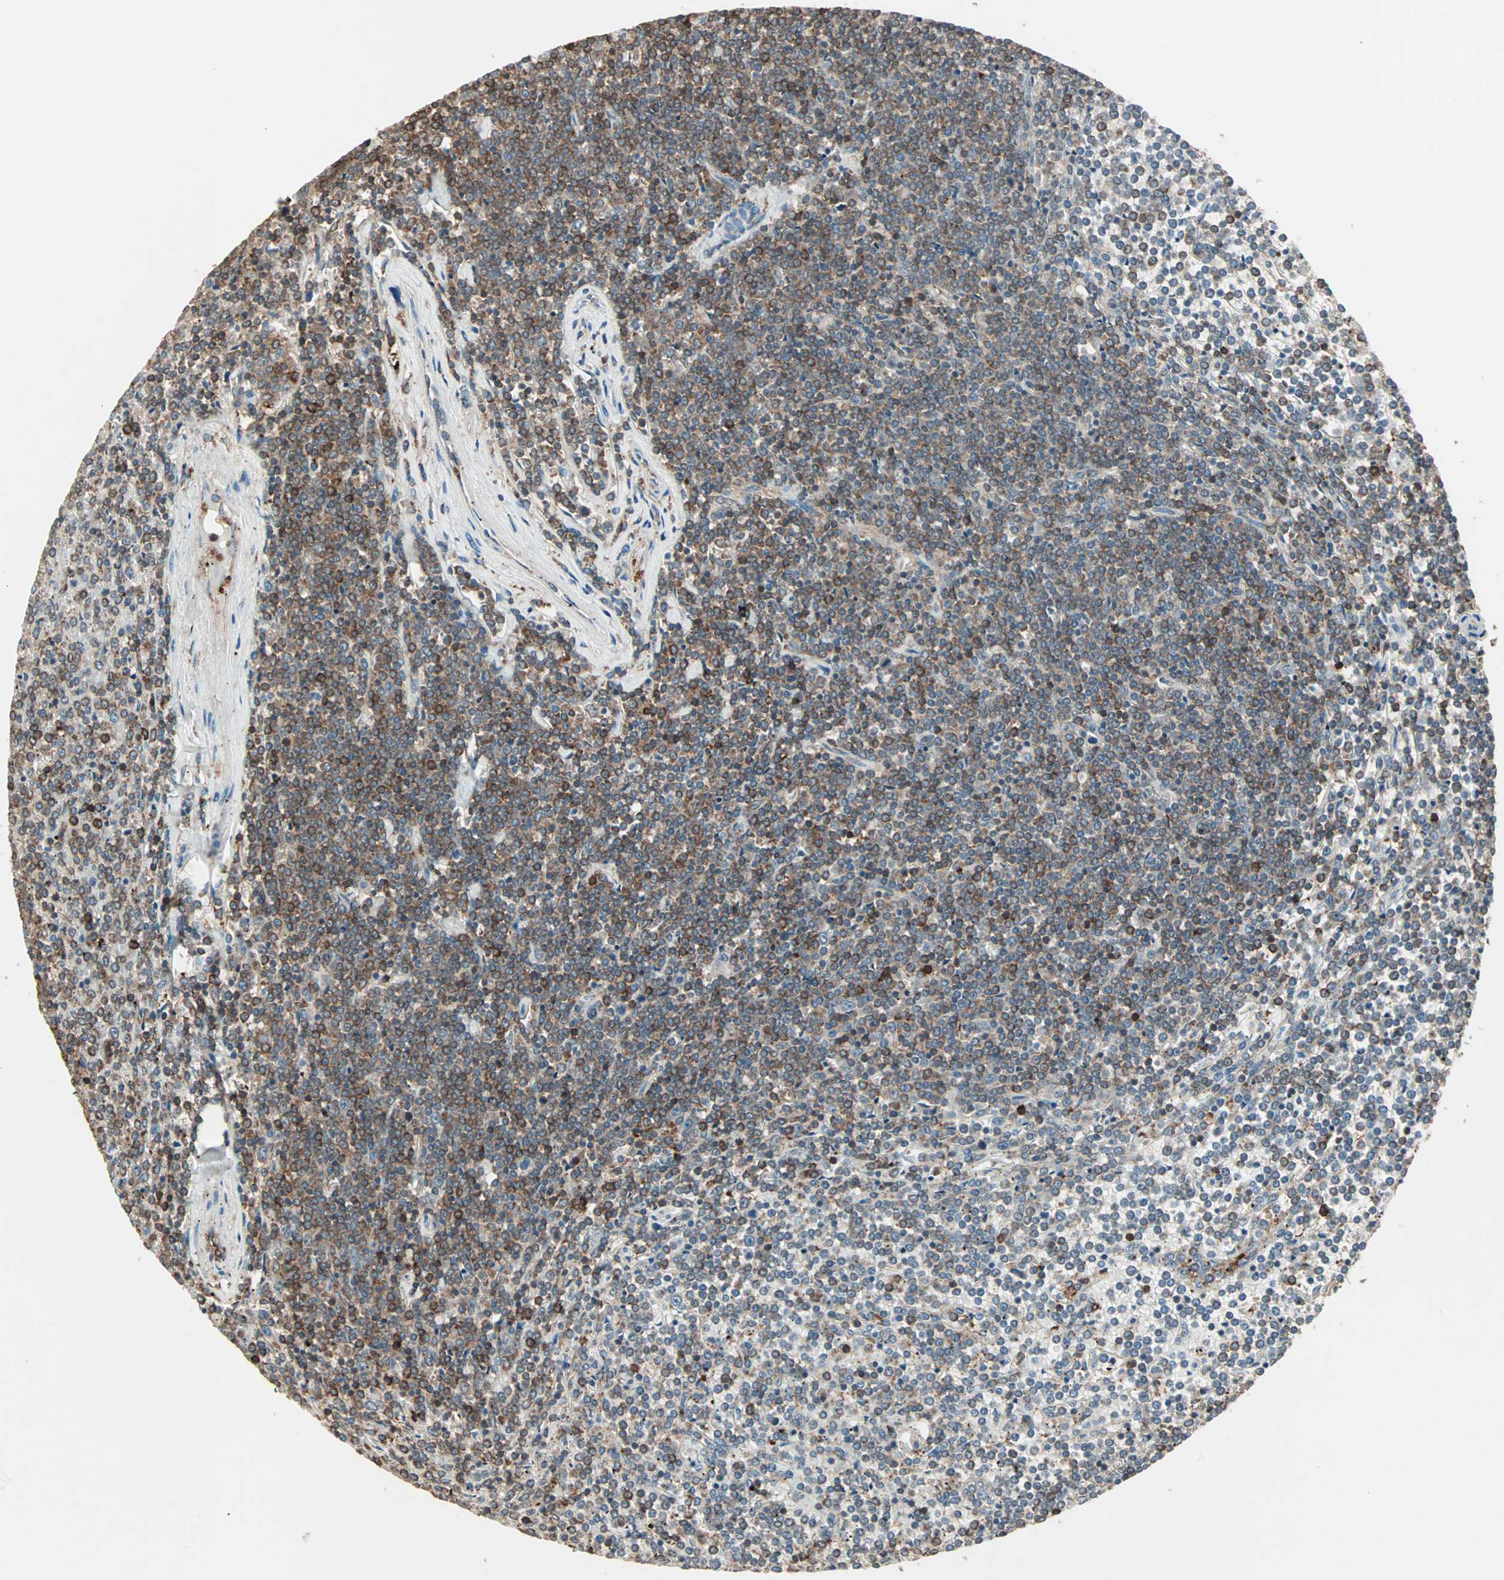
{"staining": {"intensity": "strong", "quantity": ">75%", "location": "cytoplasmic/membranous"}, "tissue": "lymphoma", "cell_type": "Tumor cells", "image_type": "cancer", "snomed": [{"axis": "morphology", "description": "Malignant lymphoma, non-Hodgkin's type, Low grade"}, {"axis": "topography", "description": "Spleen"}], "caption": "A brown stain highlights strong cytoplasmic/membranous expression of a protein in human malignant lymphoma, non-Hodgkin's type (low-grade) tumor cells. (DAB (3,3'-diaminobenzidine) IHC, brown staining for protein, blue staining for nuclei).", "gene": "MMP3", "patient": {"sex": "female", "age": 19}}